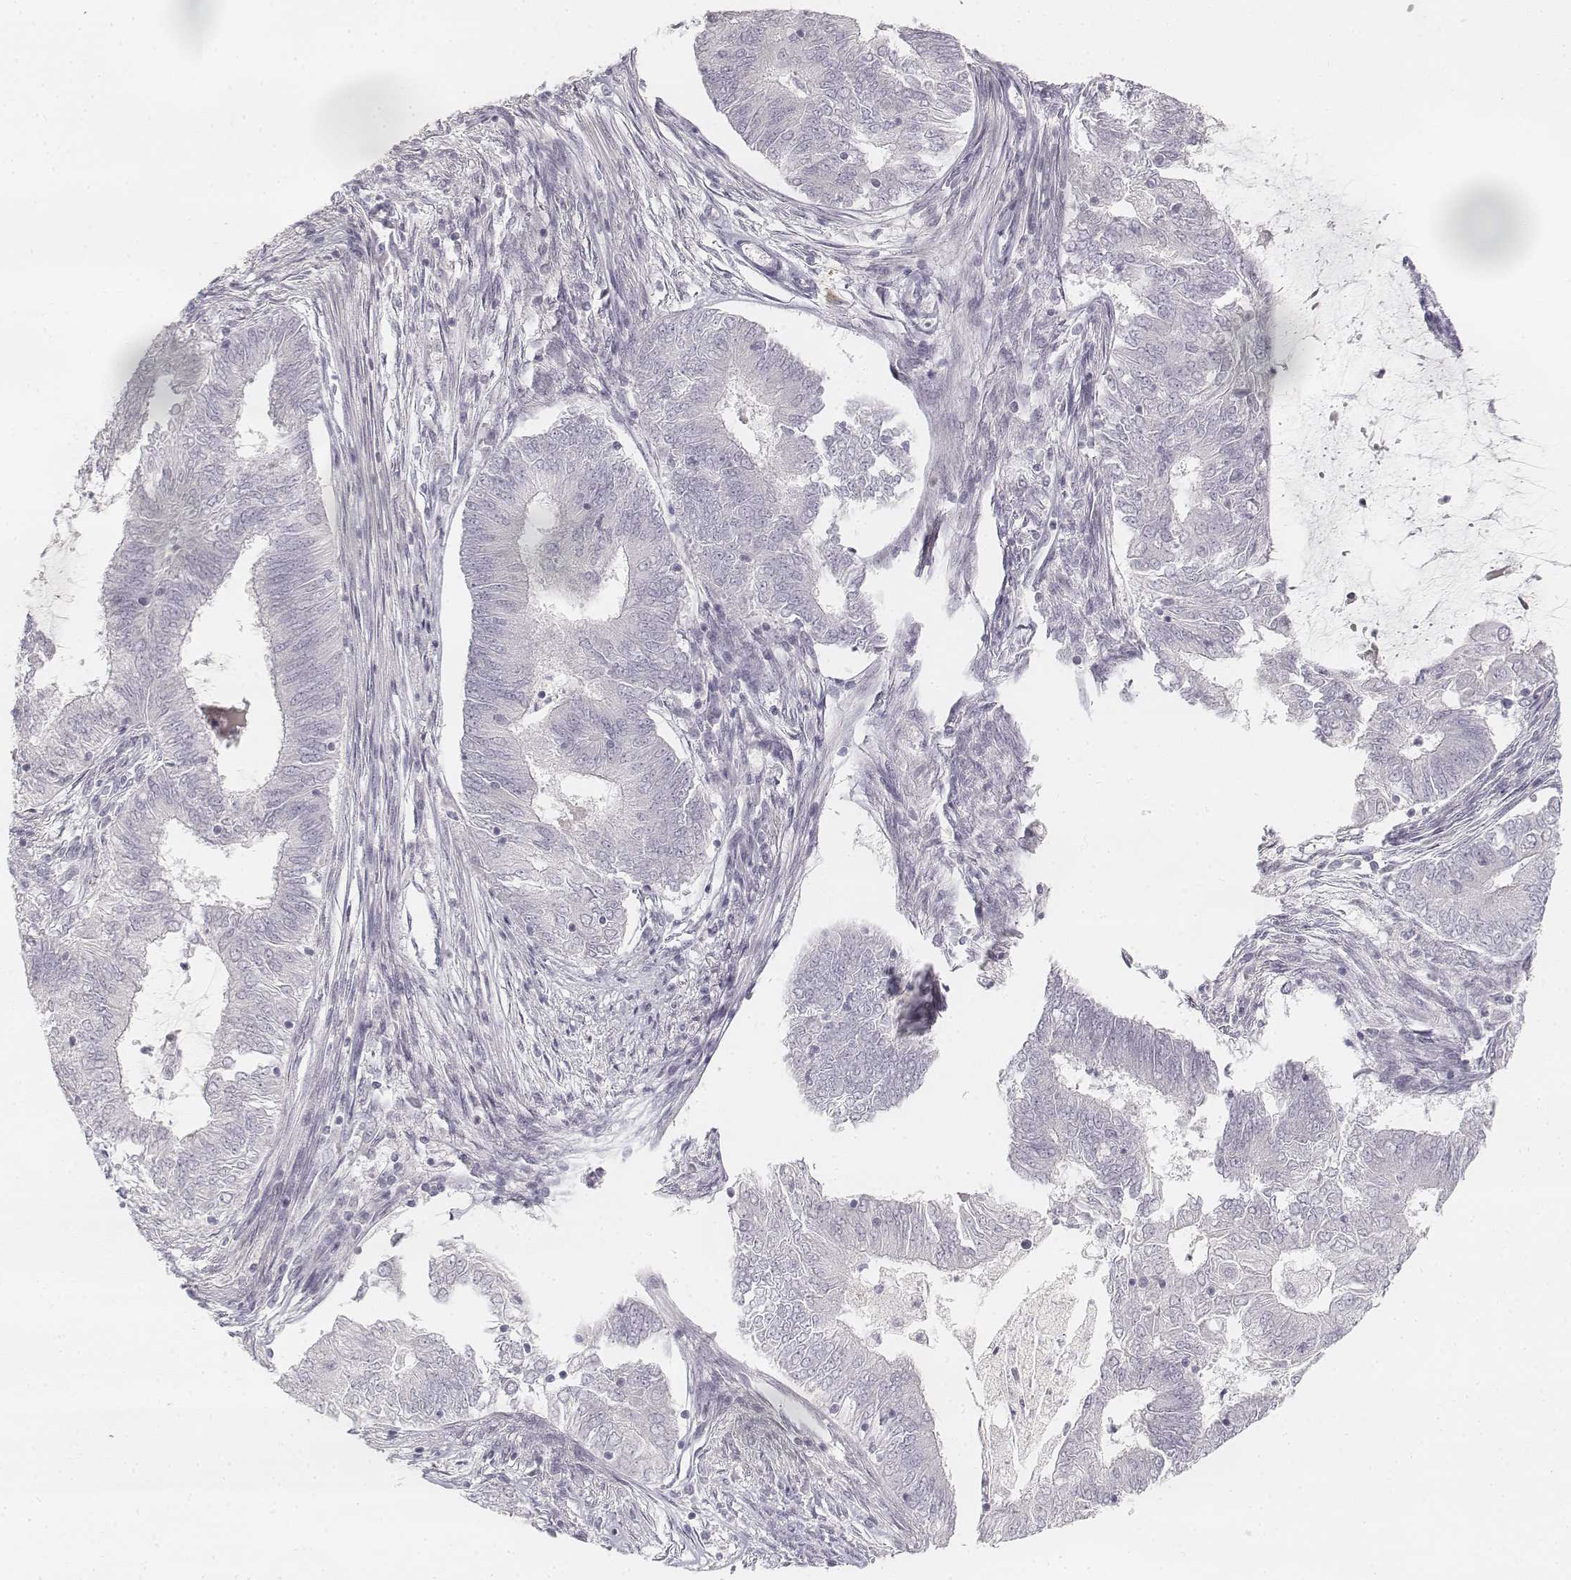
{"staining": {"intensity": "negative", "quantity": "none", "location": "none"}, "tissue": "endometrial cancer", "cell_type": "Tumor cells", "image_type": "cancer", "snomed": [{"axis": "morphology", "description": "Adenocarcinoma, NOS"}, {"axis": "topography", "description": "Endometrium"}], "caption": "The immunohistochemistry (IHC) photomicrograph has no significant staining in tumor cells of endometrial cancer tissue.", "gene": "DSG4", "patient": {"sex": "female", "age": 62}}